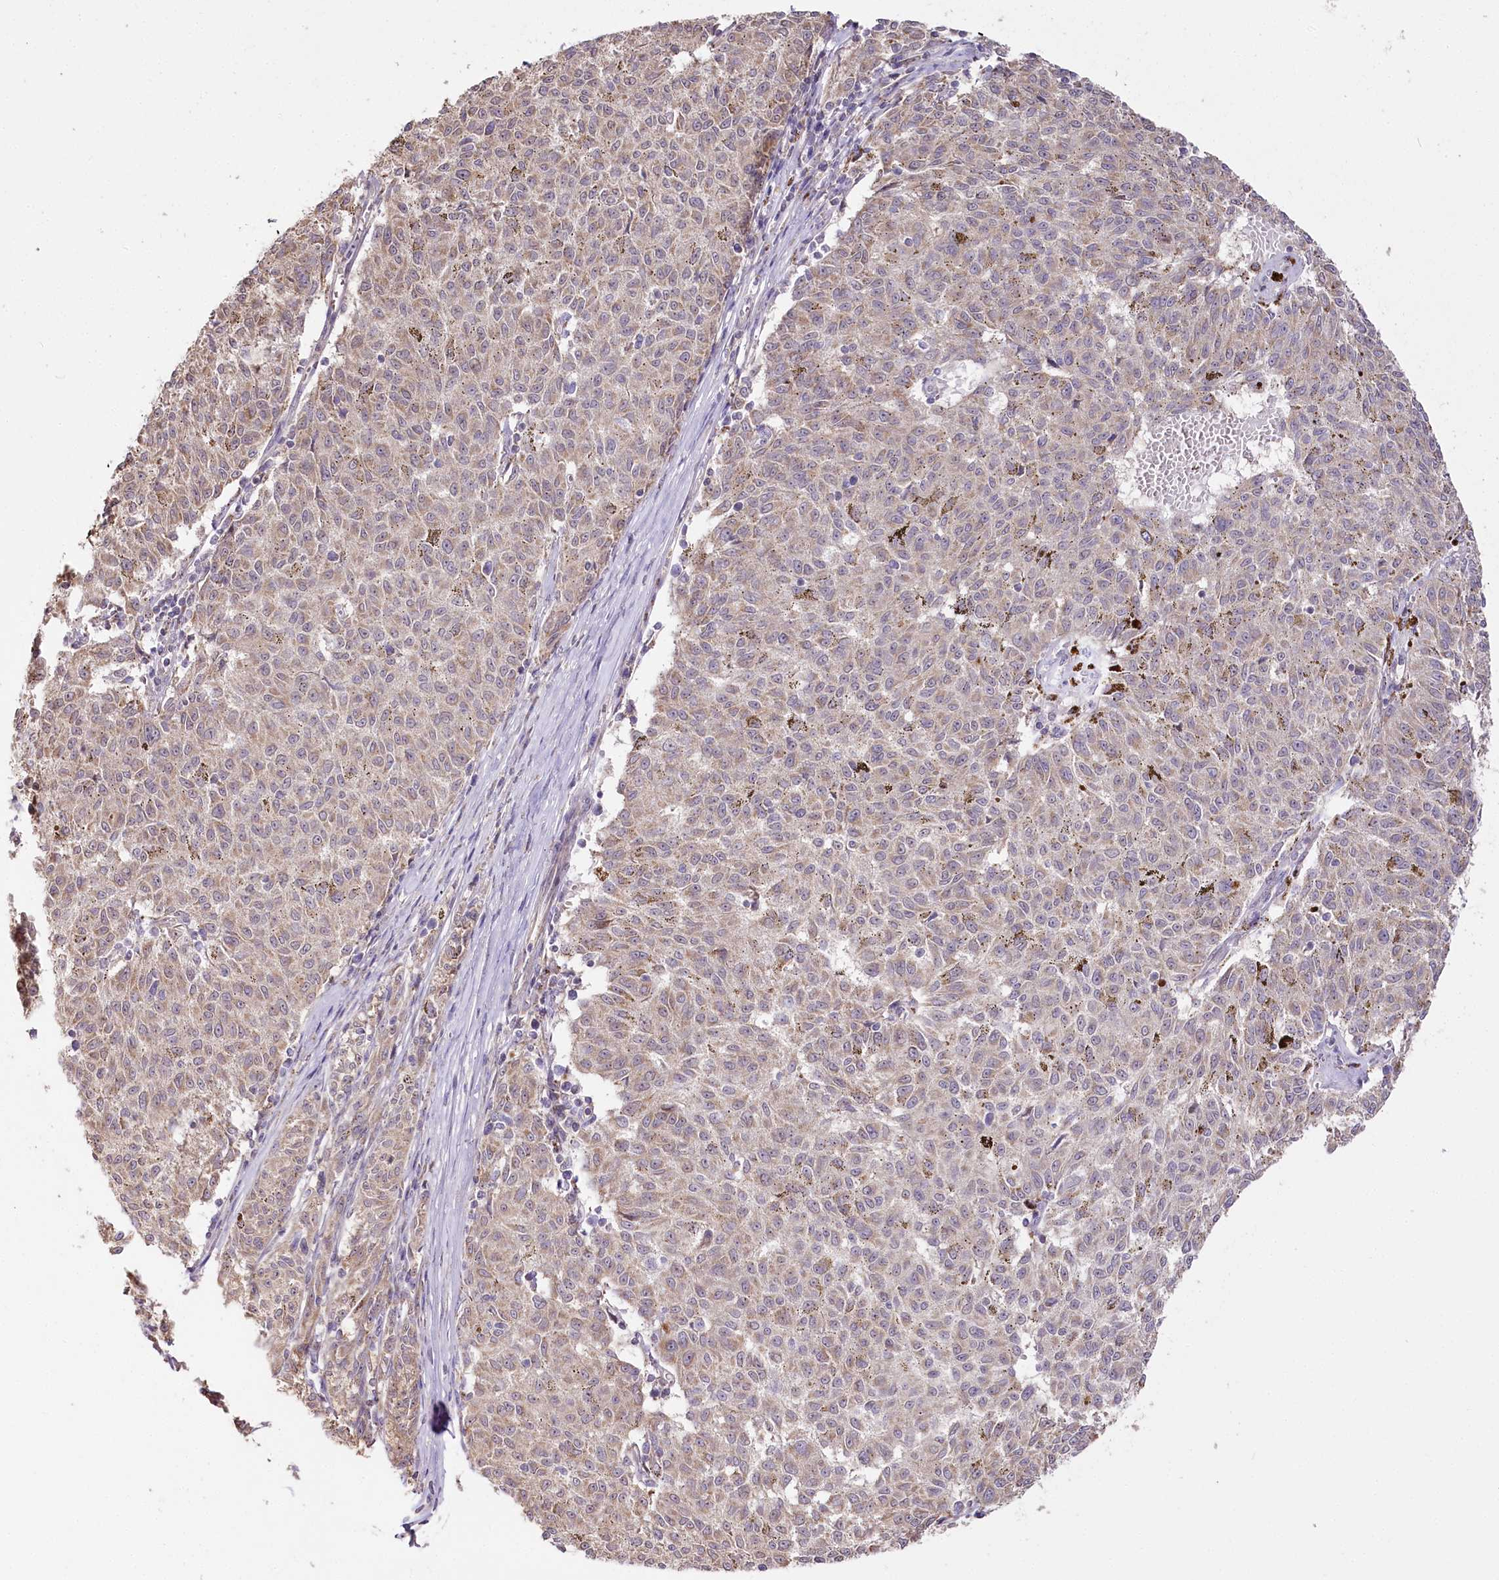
{"staining": {"intensity": "weak", "quantity": "25%-75%", "location": "cytoplasmic/membranous"}, "tissue": "melanoma", "cell_type": "Tumor cells", "image_type": "cancer", "snomed": [{"axis": "morphology", "description": "Malignant melanoma, NOS"}, {"axis": "topography", "description": "Skin"}], "caption": "A brown stain highlights weak cytoplasmic/membranous positivity of a protein in human melanoma tumor cells.", "gene": "ZNF226", "patient": {"sex": "female", "age": 72}}